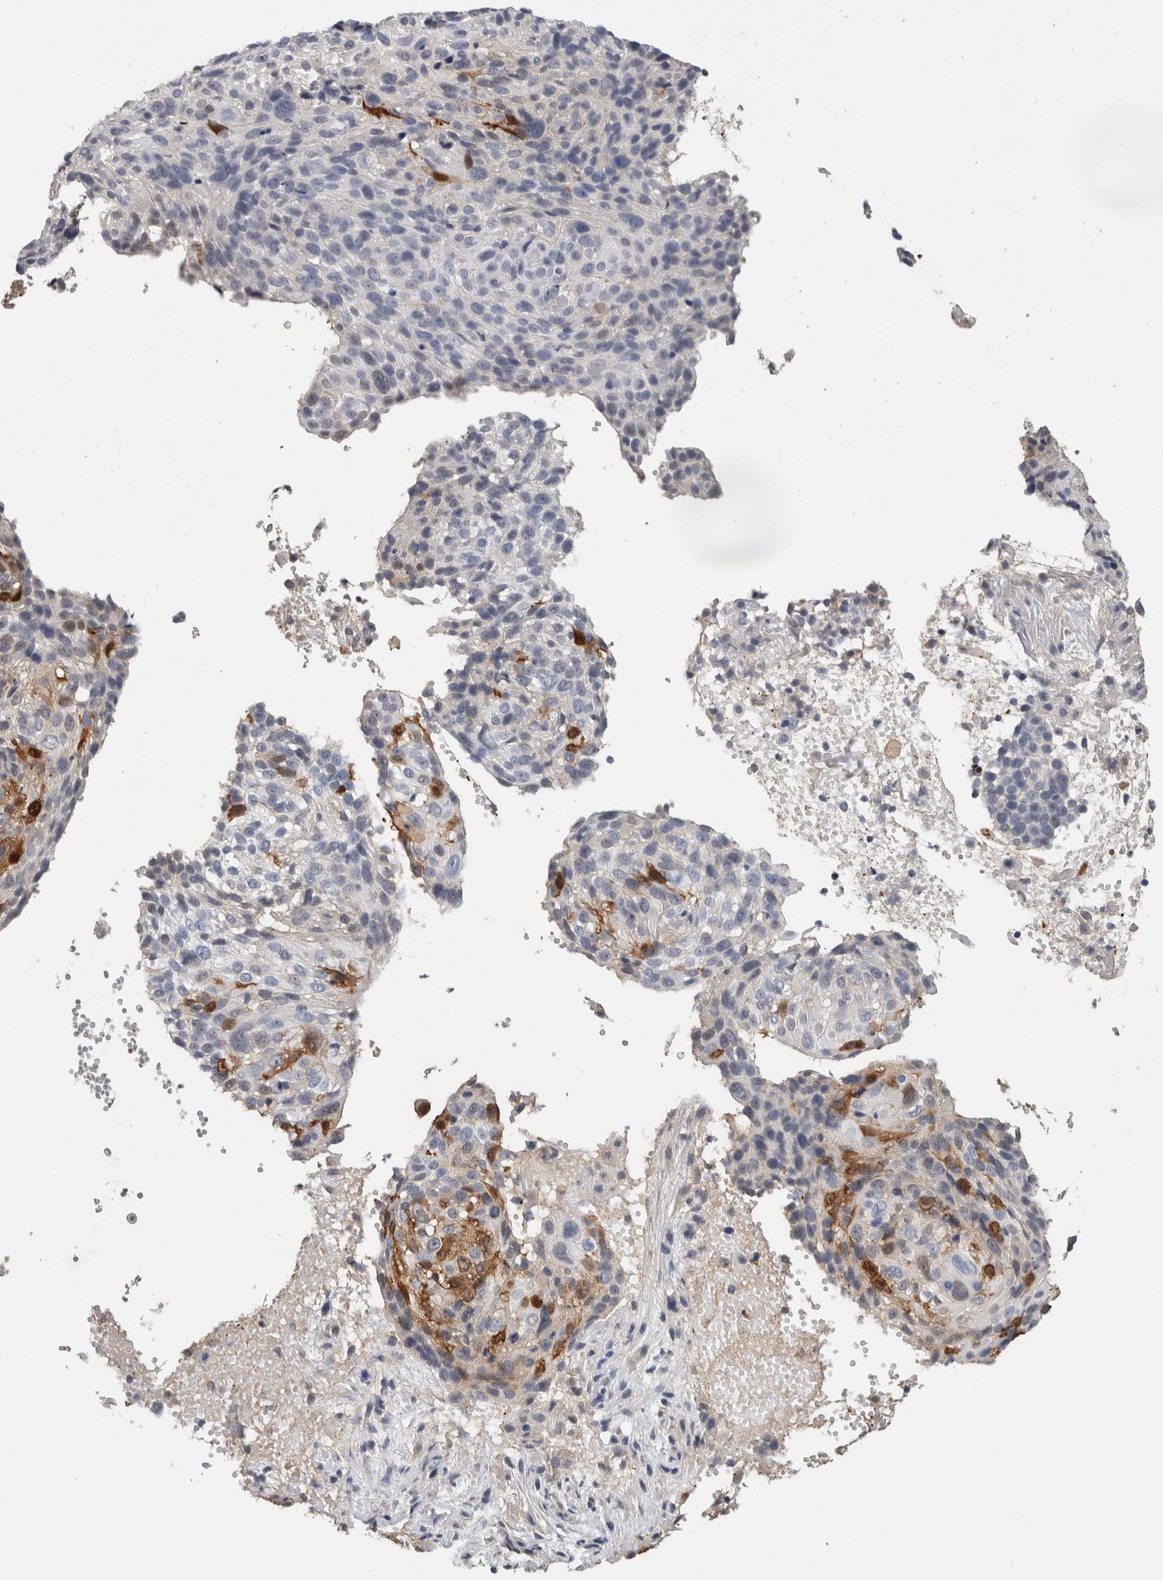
{"staining": {"intensity": "moderate", "quantity": "25%-75%", "location": "cytoplasmic/membranous,nuclear"}, "tissue": "cervical cancer", "cell_type": "Tumor cells", "image_type": "cancer", "snomed": [{"axis": "morphology", "description": "Squamous cell carcinoma, NOS"}, {"axis": "topography", "description": "Cervix"}], "caption": "Cervical squamous cell carcinoma stained with DAB (3,3'-diaminobenzidine) IHC reveals medium levels of moderate cytoplasmic/membranous and nuclear positivity in approximately 25%-75% of tumor cells. (DAB IHC, brown staining for protein, blue staining for nuclei).", "gene": "FABP4", "patient": {"sex": "female", "age": 74}}